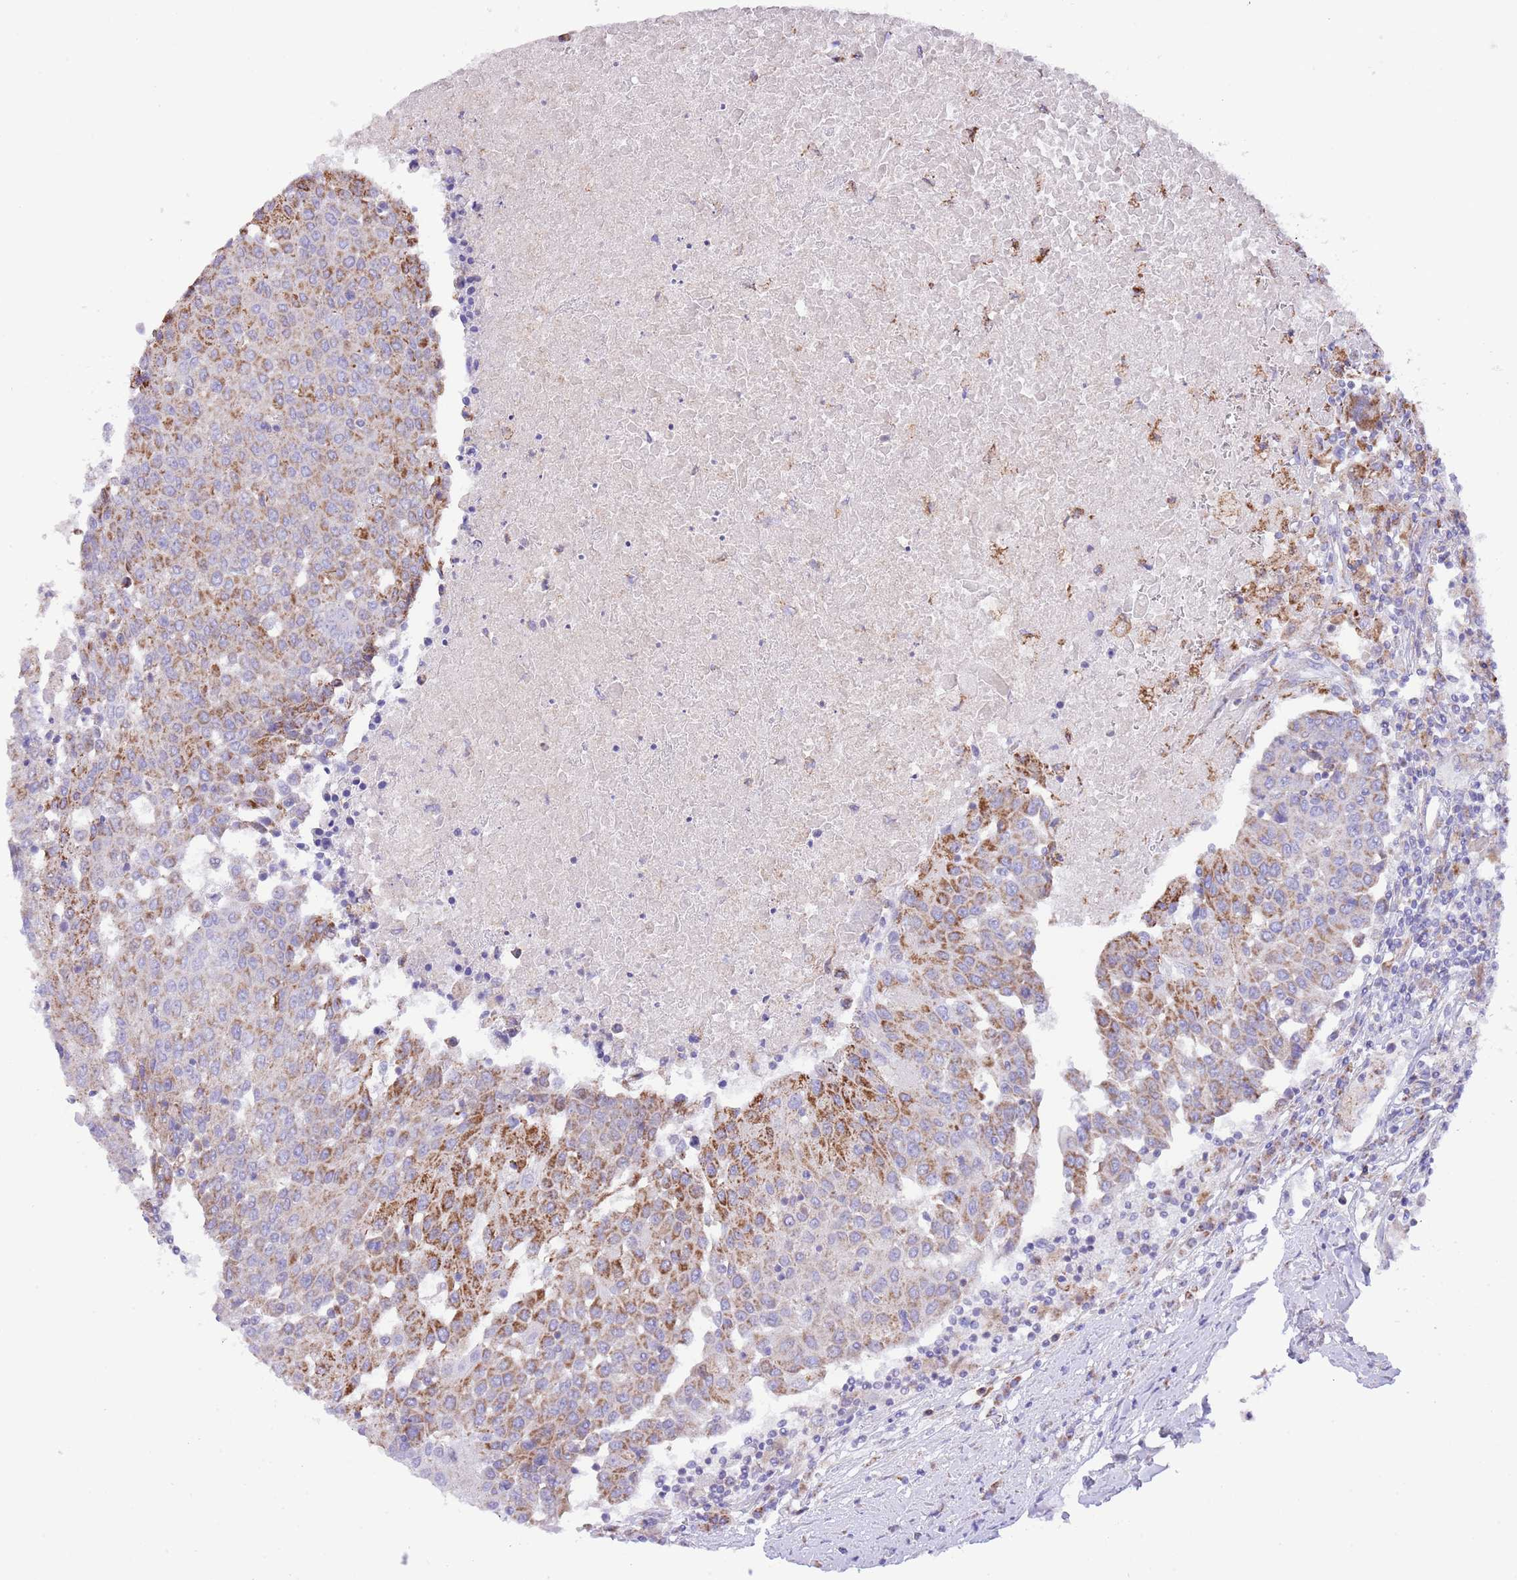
{"staining": {"intensity": "moderate", "quantity": "25%-75%", "location": "cytoplasmic/membranous"}, "tissue": "urothelial cancer", "cell_type": "Tumor cells", "image_type": "cancer", "snomed": [{"axis": "morphology", "description": "Urothelial carcinoma, High grade"}, {"axis": "topography", "description": "Urinary bladder"}], "caption": "The image exhibits a brown stain indicating the presence of a protein in the cytoplasmic/membranous of tumor cells in urothelial carcinoma (high-grade). Nuclei are stained in blue.", "gene": "SS18L2", "patient": {"sex": "female", "age": 85}}